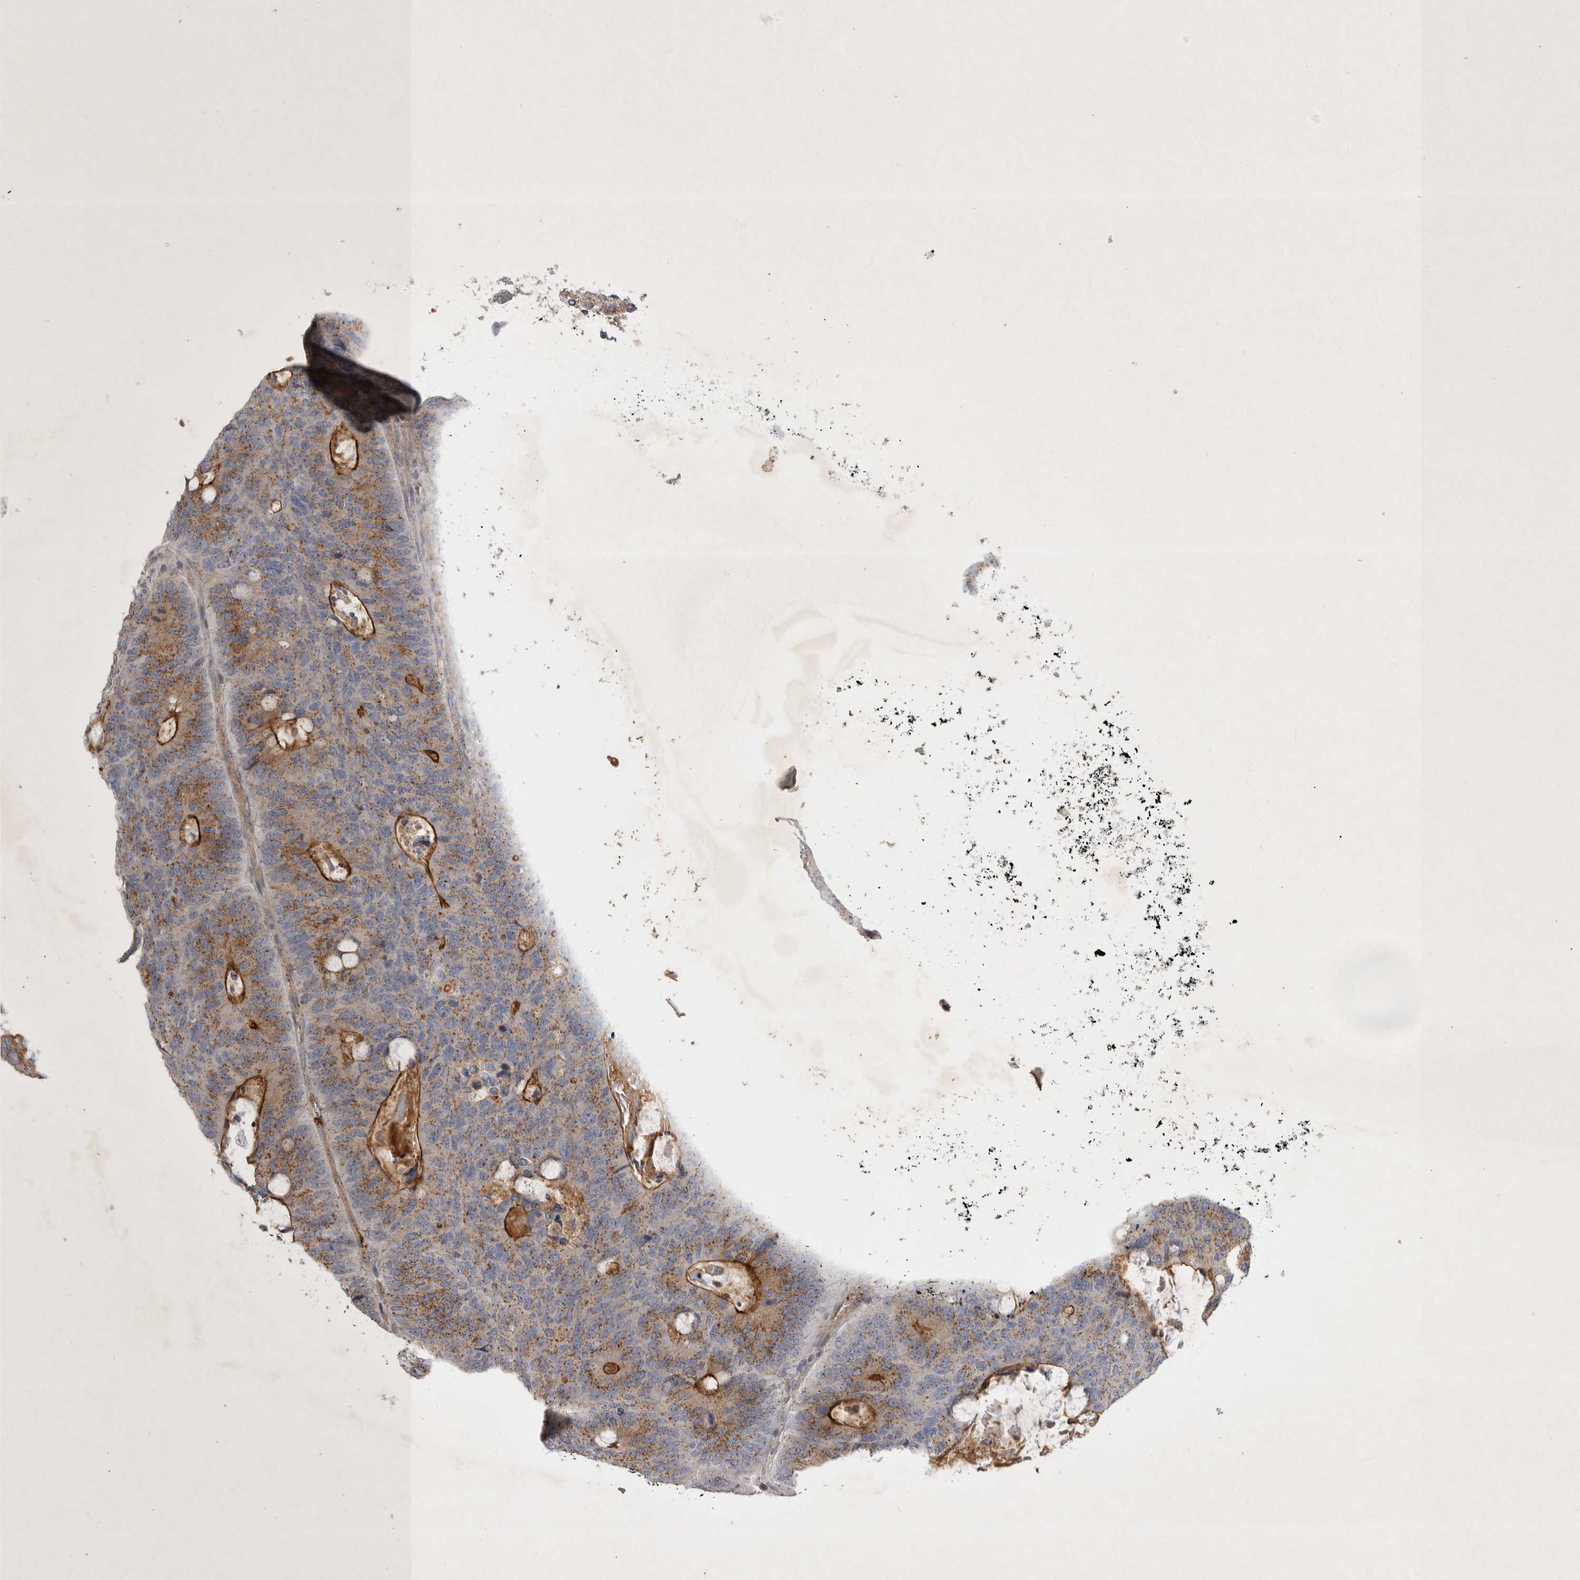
{"staining": {"intensity": "moderate", "quantity": ">75%", "location": "cytoplasmic/membranous"}, "tissue": "colorectal cancer", "cell_type": "Tumor cells", "image_type": "cancer", "snomed": [{"axis": "morphology", "description": "Adenocarcinoma, NOS"}, {"axis": "topography", "description": "Colon"}], "caption": "Protein expression analysis of colorectal cancer (adenocarcinoma) exhibits moderate cytoplasmic/membranous staining in approximately >75% of tumor cells.", "gene": "MLPH", "patient": {"sex": "male", "age": 87}}